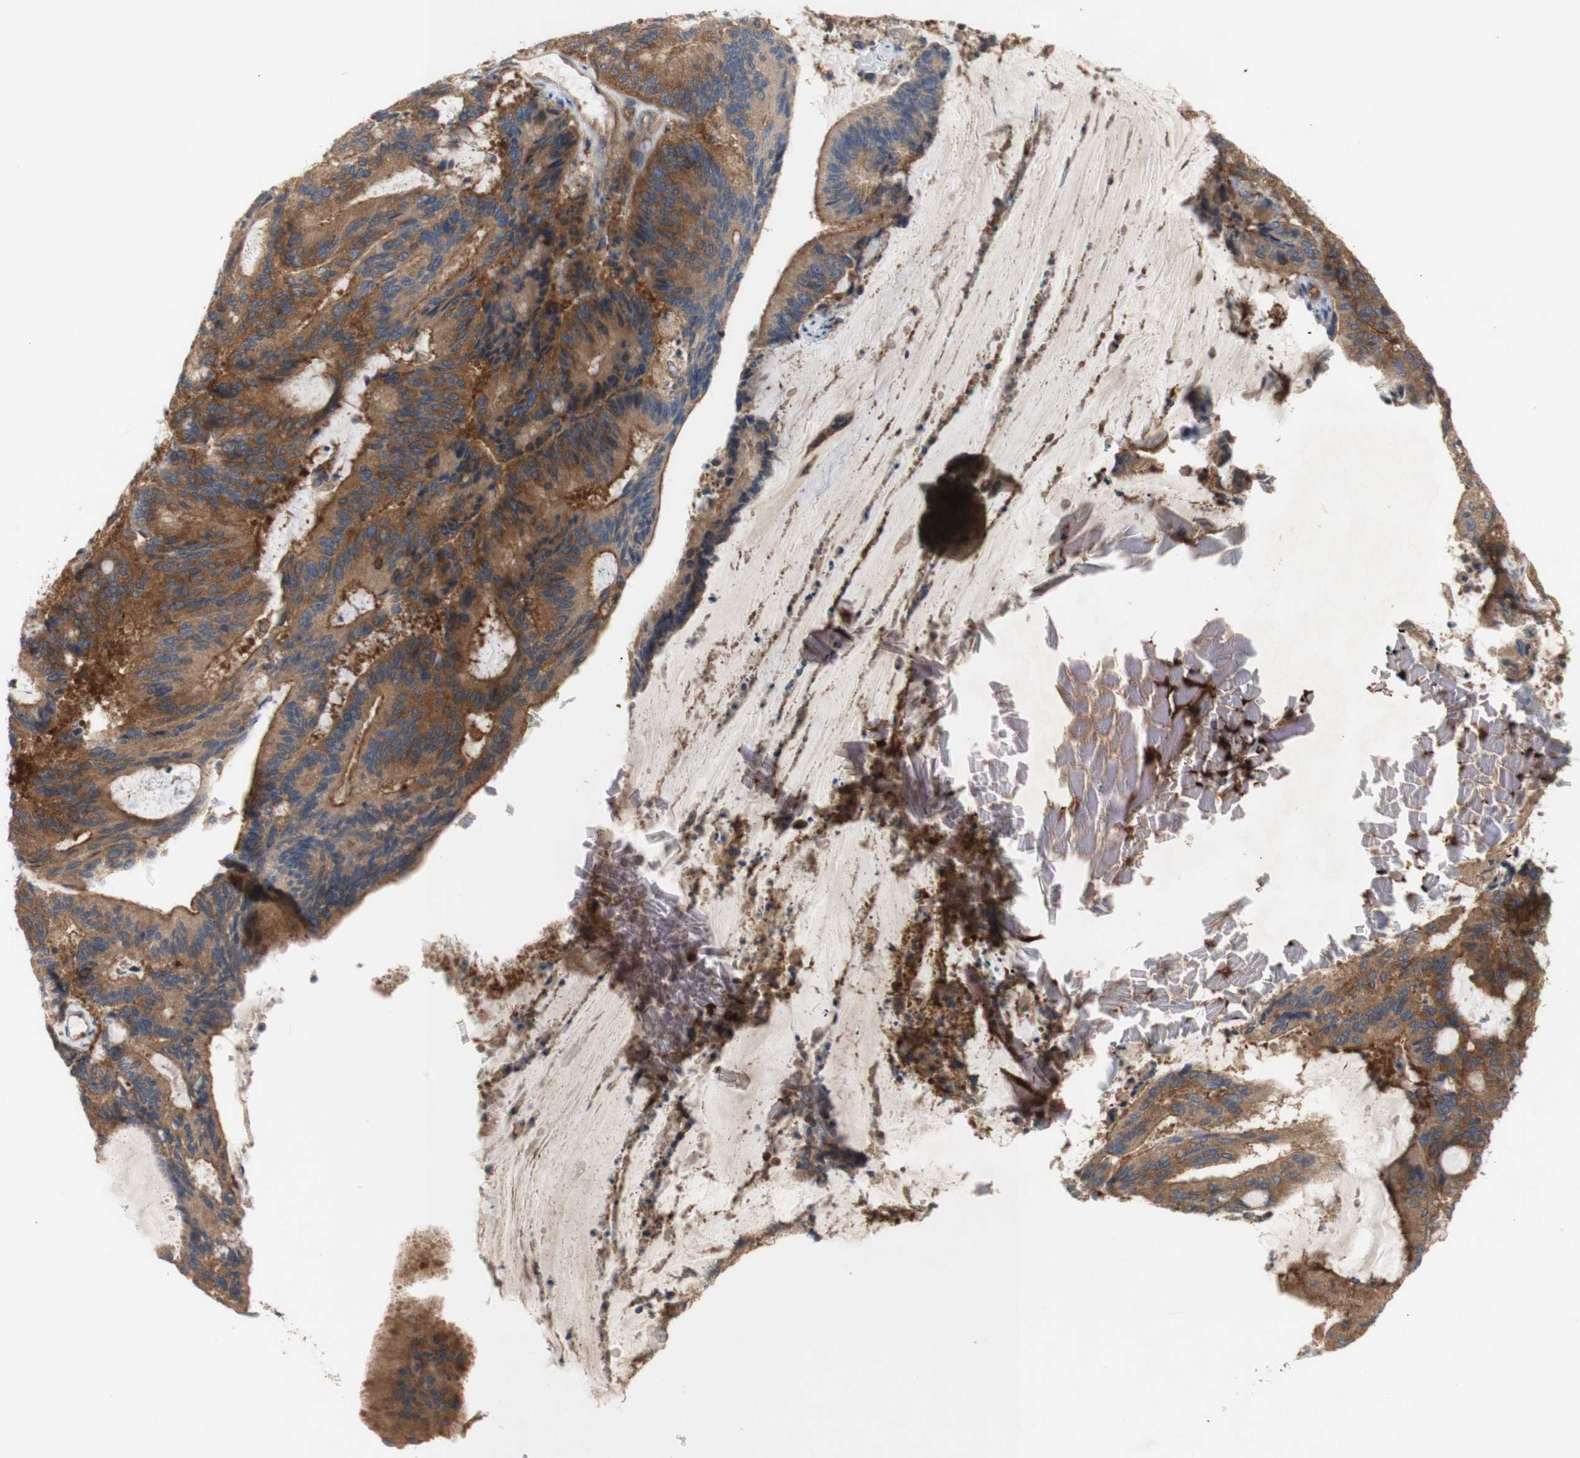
{"staining": {"intensity": "moderate", "quantity": ">75%", "location": "cytoplasmic/membranous"}, "tissue": "liver cancer", "cell_type": "Tumor cells", "image_type": "cancer", "snomed": [{"axis": "morphology", "description": "Cholangiocarcinoma"}, {"axis": "topography", "description": "Liver"}], "caption": "A histopathology image of liver cancer (cholangiocarcinoma) stained for a protein reveals moderate cytoplasmic/membranous brown staining in tumor cells.", "gene": "IKBKG", "patient": {"sex": "female", "age": 73}}